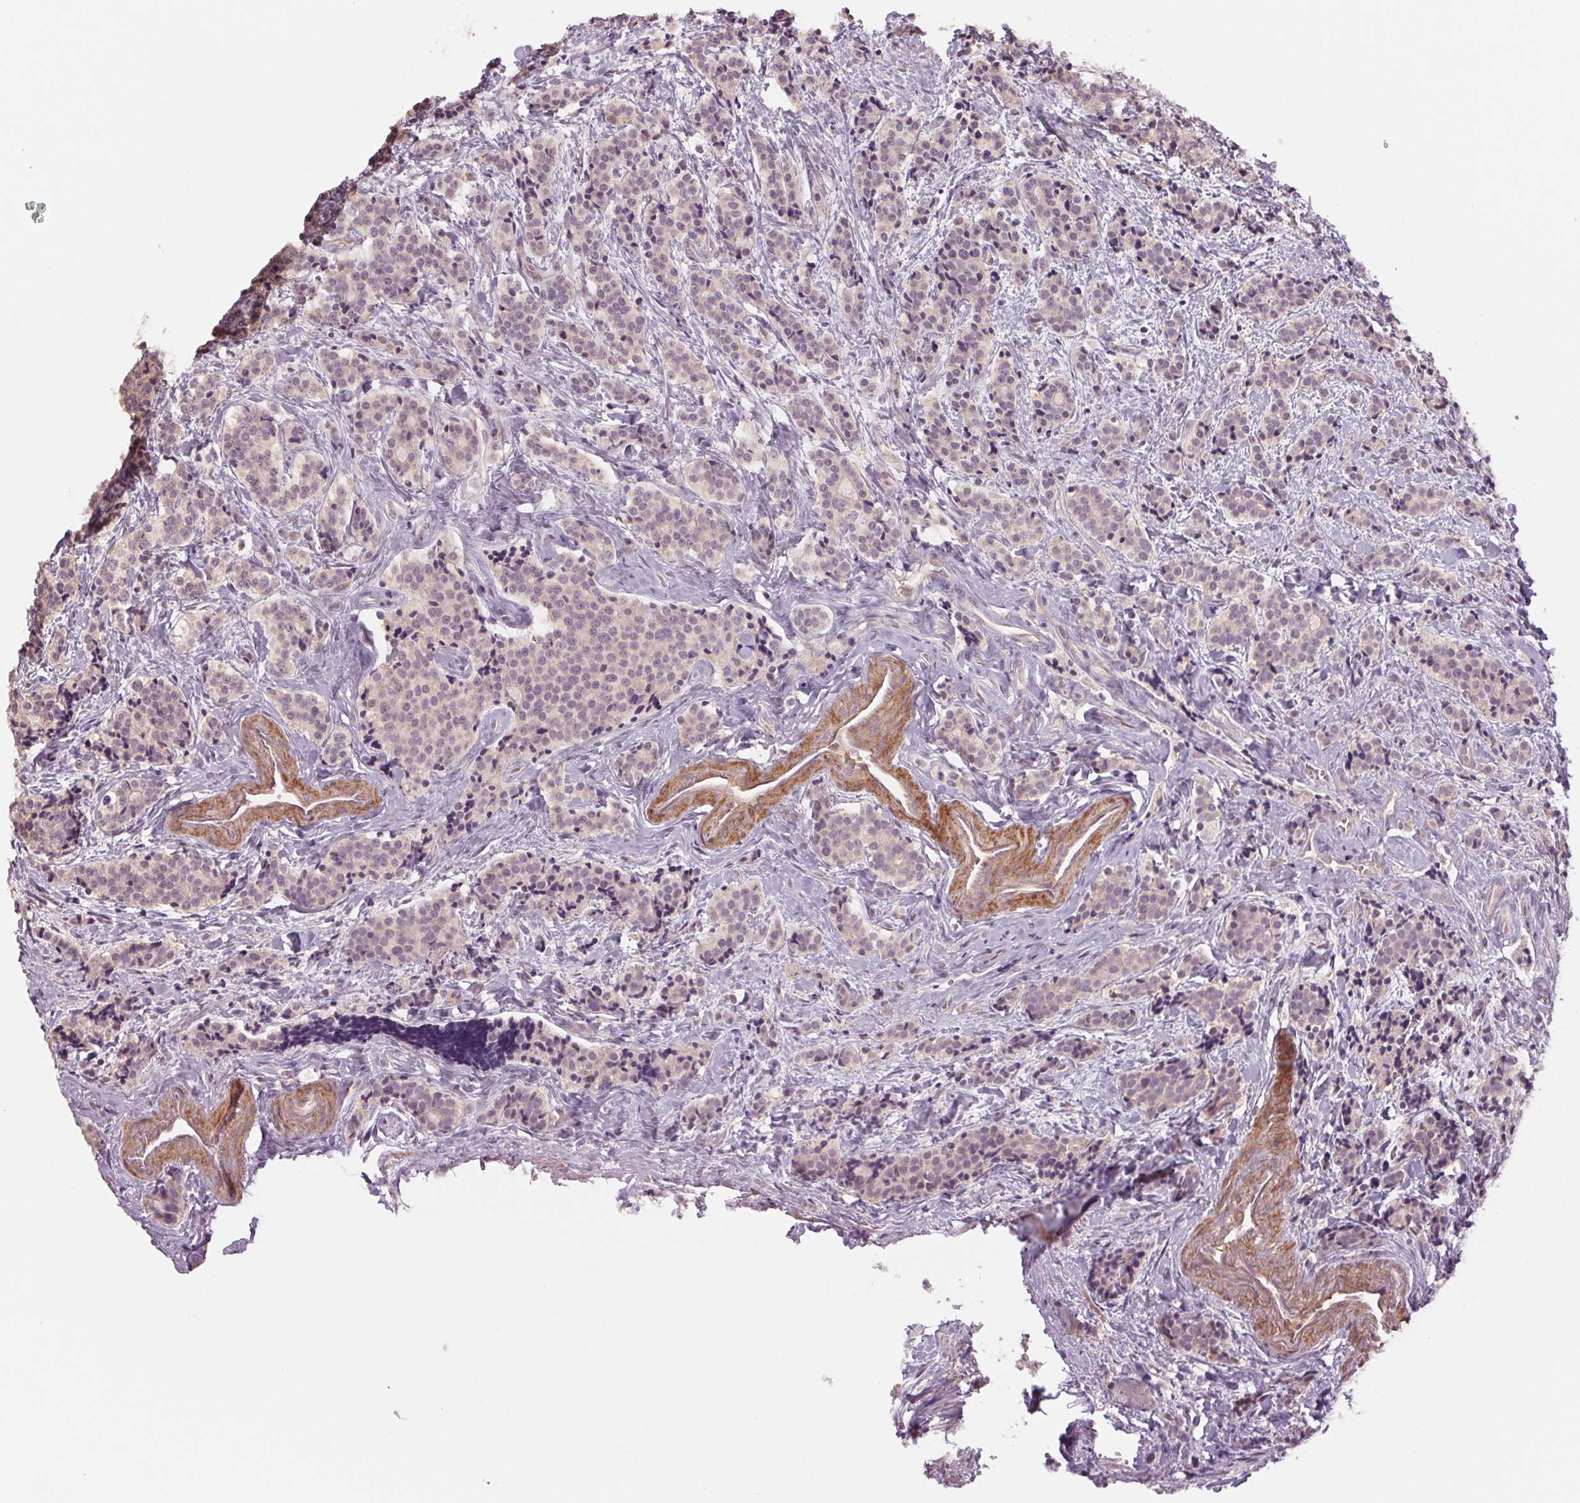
{"staining": {"intensity": "negative", "quantity": "none", "location": "none"}, "tissue": "carcinoid", "cell_type": "Tumor cells", "image_type": "cancer", "snomed": [{"axis": "morphology", "description": "Carcinoid, malignant, NOS"}, {"axis": "topography", "description": "Small intestine"}], "caption": "IHC of human carcinoid demonstrates no expression in tumor cells. (Immunohistochemistry (ihc), brightfield microscopy, high magnification).", "gene": "PPIA", "patient": {"sex": "female", "age": 73}}